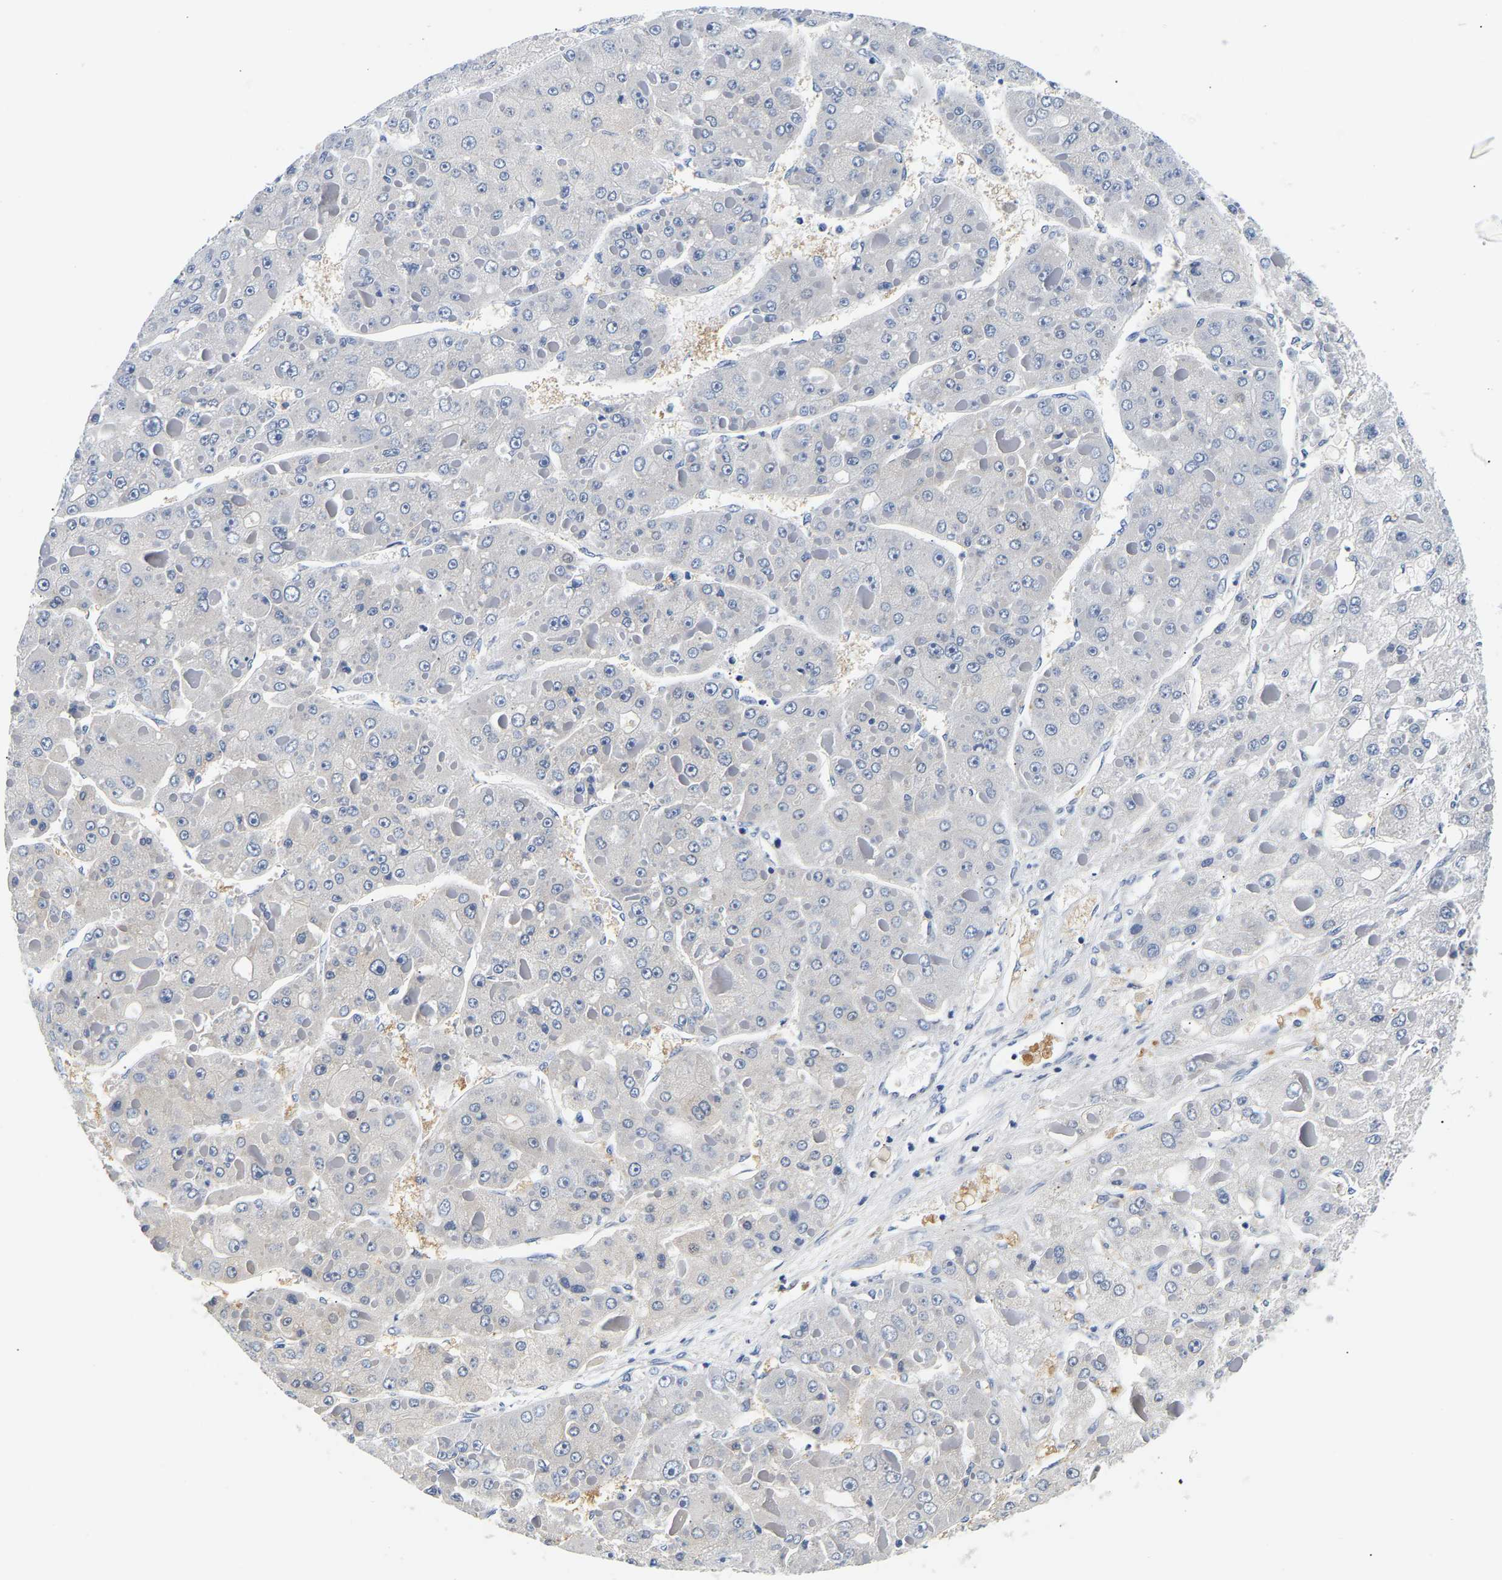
{"staining": {"intensity": "negative", "quantity": "none", "location": "none"}, "tissue": "liver cancer", "cell_type": "Tumor cells", "image_type": "cancer", "snomed": [{"axis": "morphology", "description": "Carcinoma, Hepatocellular, NOS"}, {"axis": "topography", "description": "Liver"}], "caption": "Liver hepatocellular carcinoma was stained to show a protein in brown. There is no significant staining in tumor cells.", "gene": "UCHL3", "patient": {"sex": "female", "age": 73}}